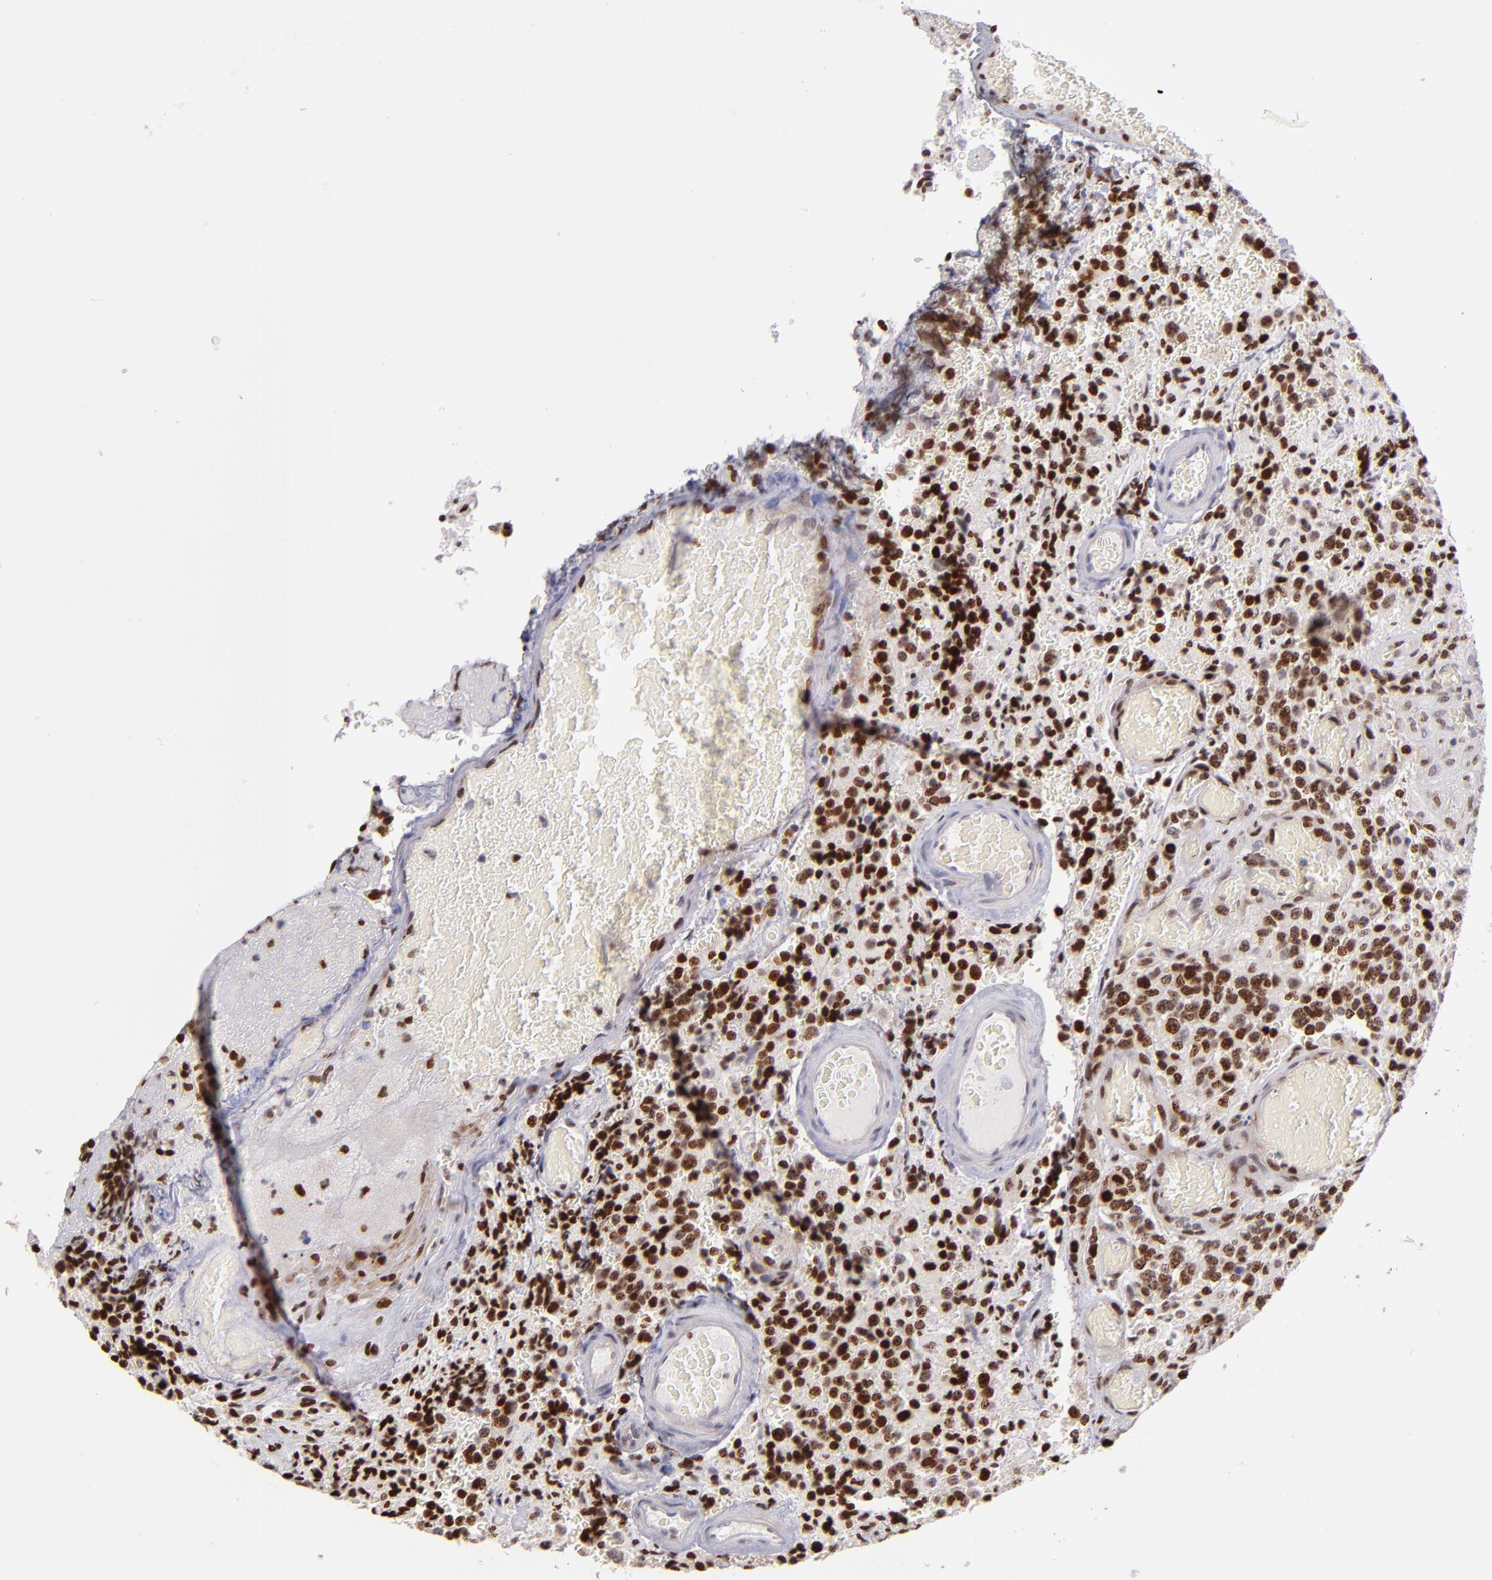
{"staining": {"intensity": "strong", "quantity": ">75%", "location": "nuclear"}, "tissue": "glioma", "cell_type": "Tumor cells", "image_type": "cancer", "snomed": [{"axis": "morphology", "description": "Glioma, malignant, High grade"}, {"axis": "topography", "description": "Brain"}], "caption": "Protein analysis of glioma tissue exhibits strong nuclear expression in about >75% of tumor cells. Immunohistochemistry stains the protein in brown and the nuclei are stained blue.", "gene": "POLA1", "patient": {"sex": "male", "age": 36}}